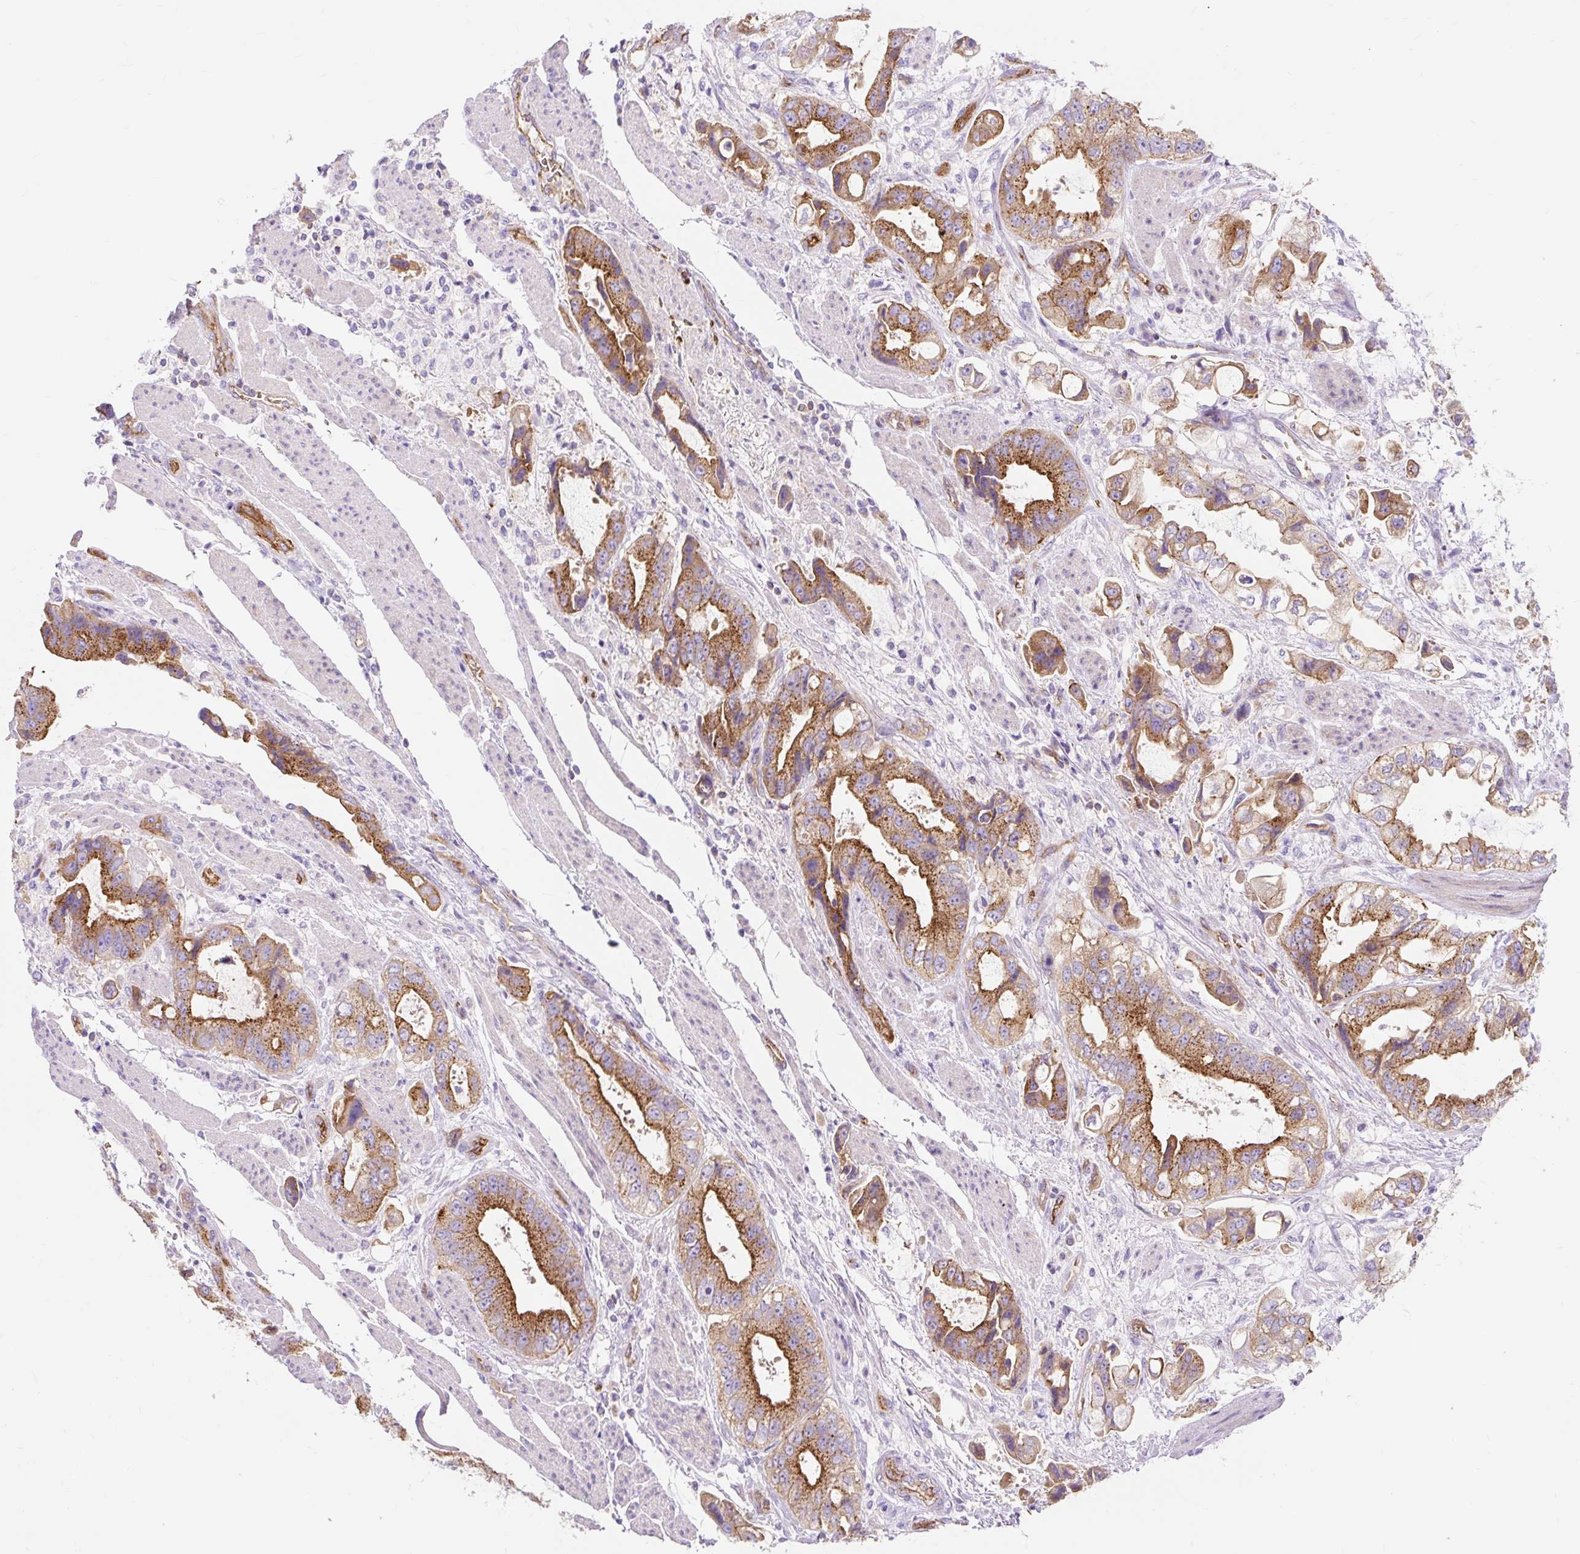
{"staining": {"intensity": "strong", "quantity": ">75%", "location": "cytoplasmic/membranous"}, "tissue": "stomach cancer", "cell_type": "Tumor cells", "image_type": "cancer", "snomed": [{"axis": "morphology", "description": "Adenocarcinoma, NOS"}, {"axis": "topography", "description": "Stomach"}], "caption": "Tumor cells exhibit strong cytoplasmic/membranous positivity in about >75% of cells in stomach cancer (adenocarcinoma). (brown staining indicates protein expression, while blue staining denotes nuclei).", "gene": "HIP1R", "patient": {"sex": "male", "age": 62}}